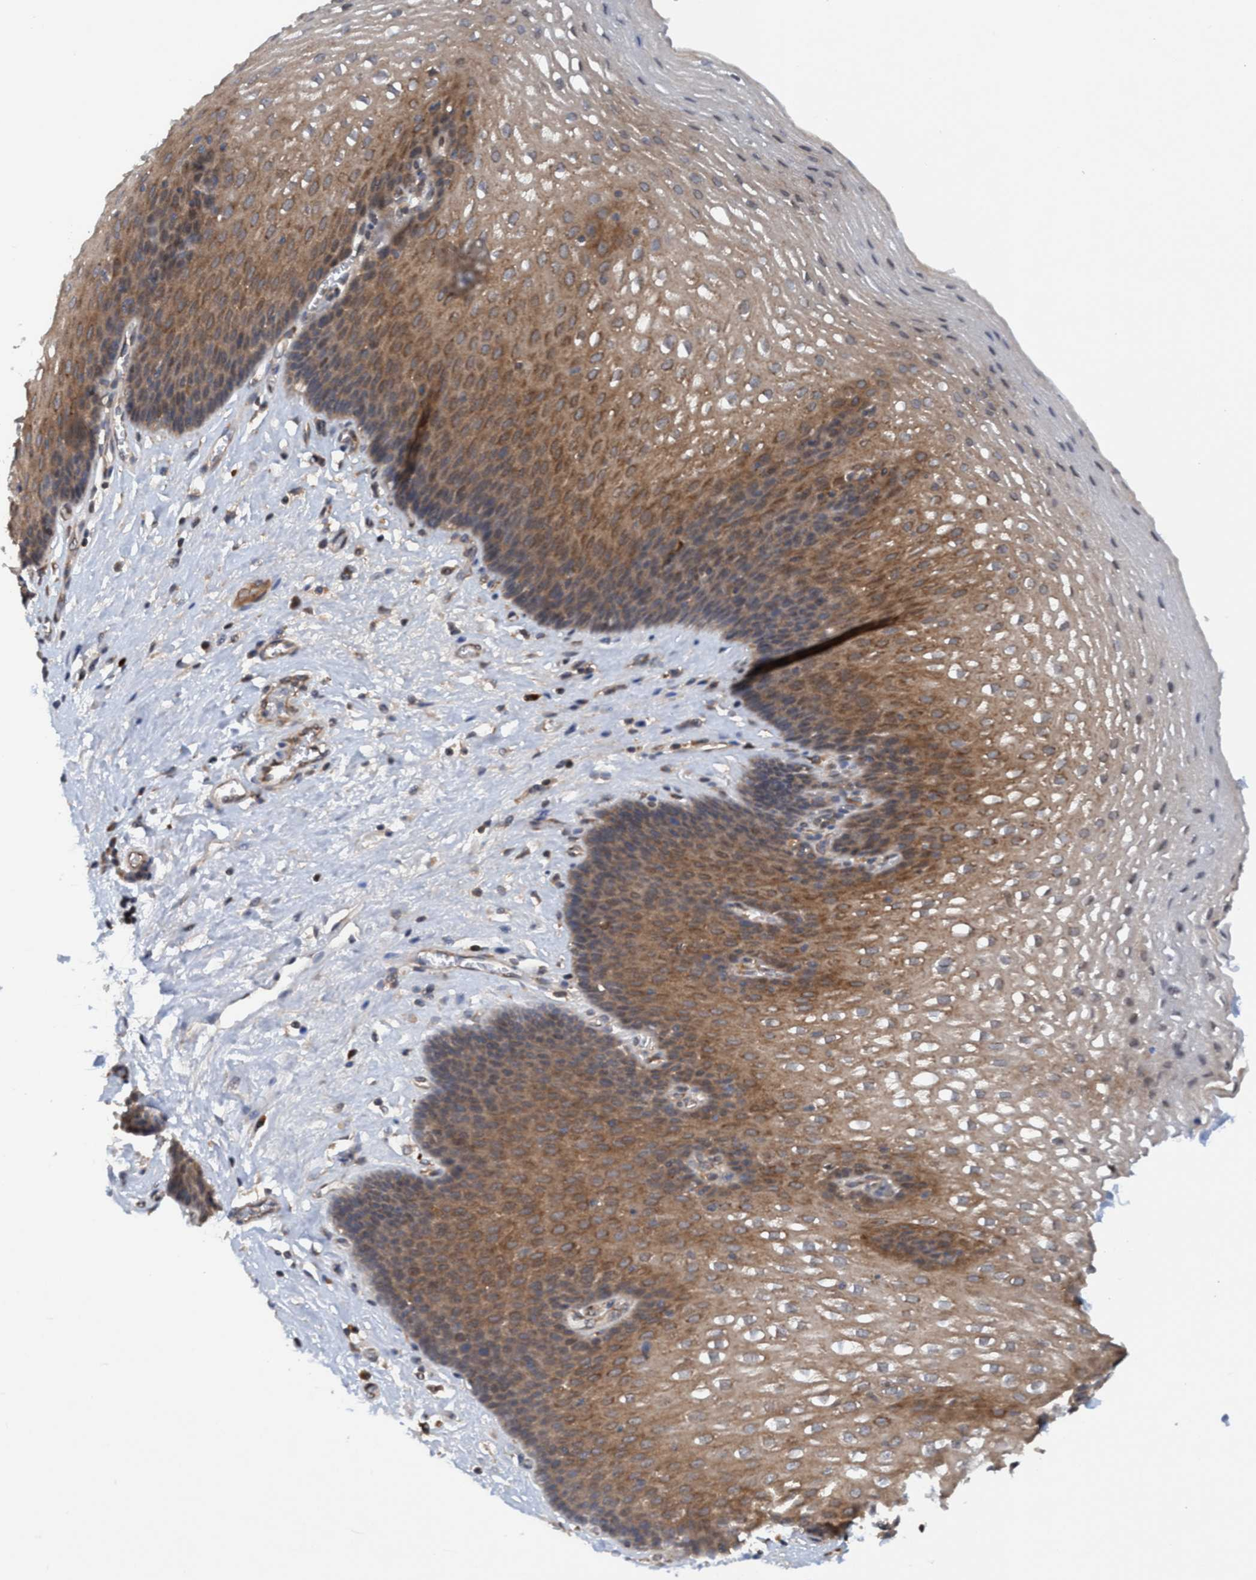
{"staining": {"intensity": "moderate", "quantity": "25%-75%", "location": "cytoplasmic/membranous"}, "tissue": "esophagus", "cell_type": "Squamous epithelial cells", "image_type": "normal", "snomed": [{"axis": "morphology", "description": "Normal tissue, NOS"}, {"axis": "topography", "description": "Esophagus"}], "caption": "There is medium levels of moderate cytoplasmic/membranous expression in squamous epithelial cells of normal esophagus, as demonstrated by immunohistochemical staining (brown color).", "gene": "TRIM65", "patient": {"sex": "male", "age": 48}}